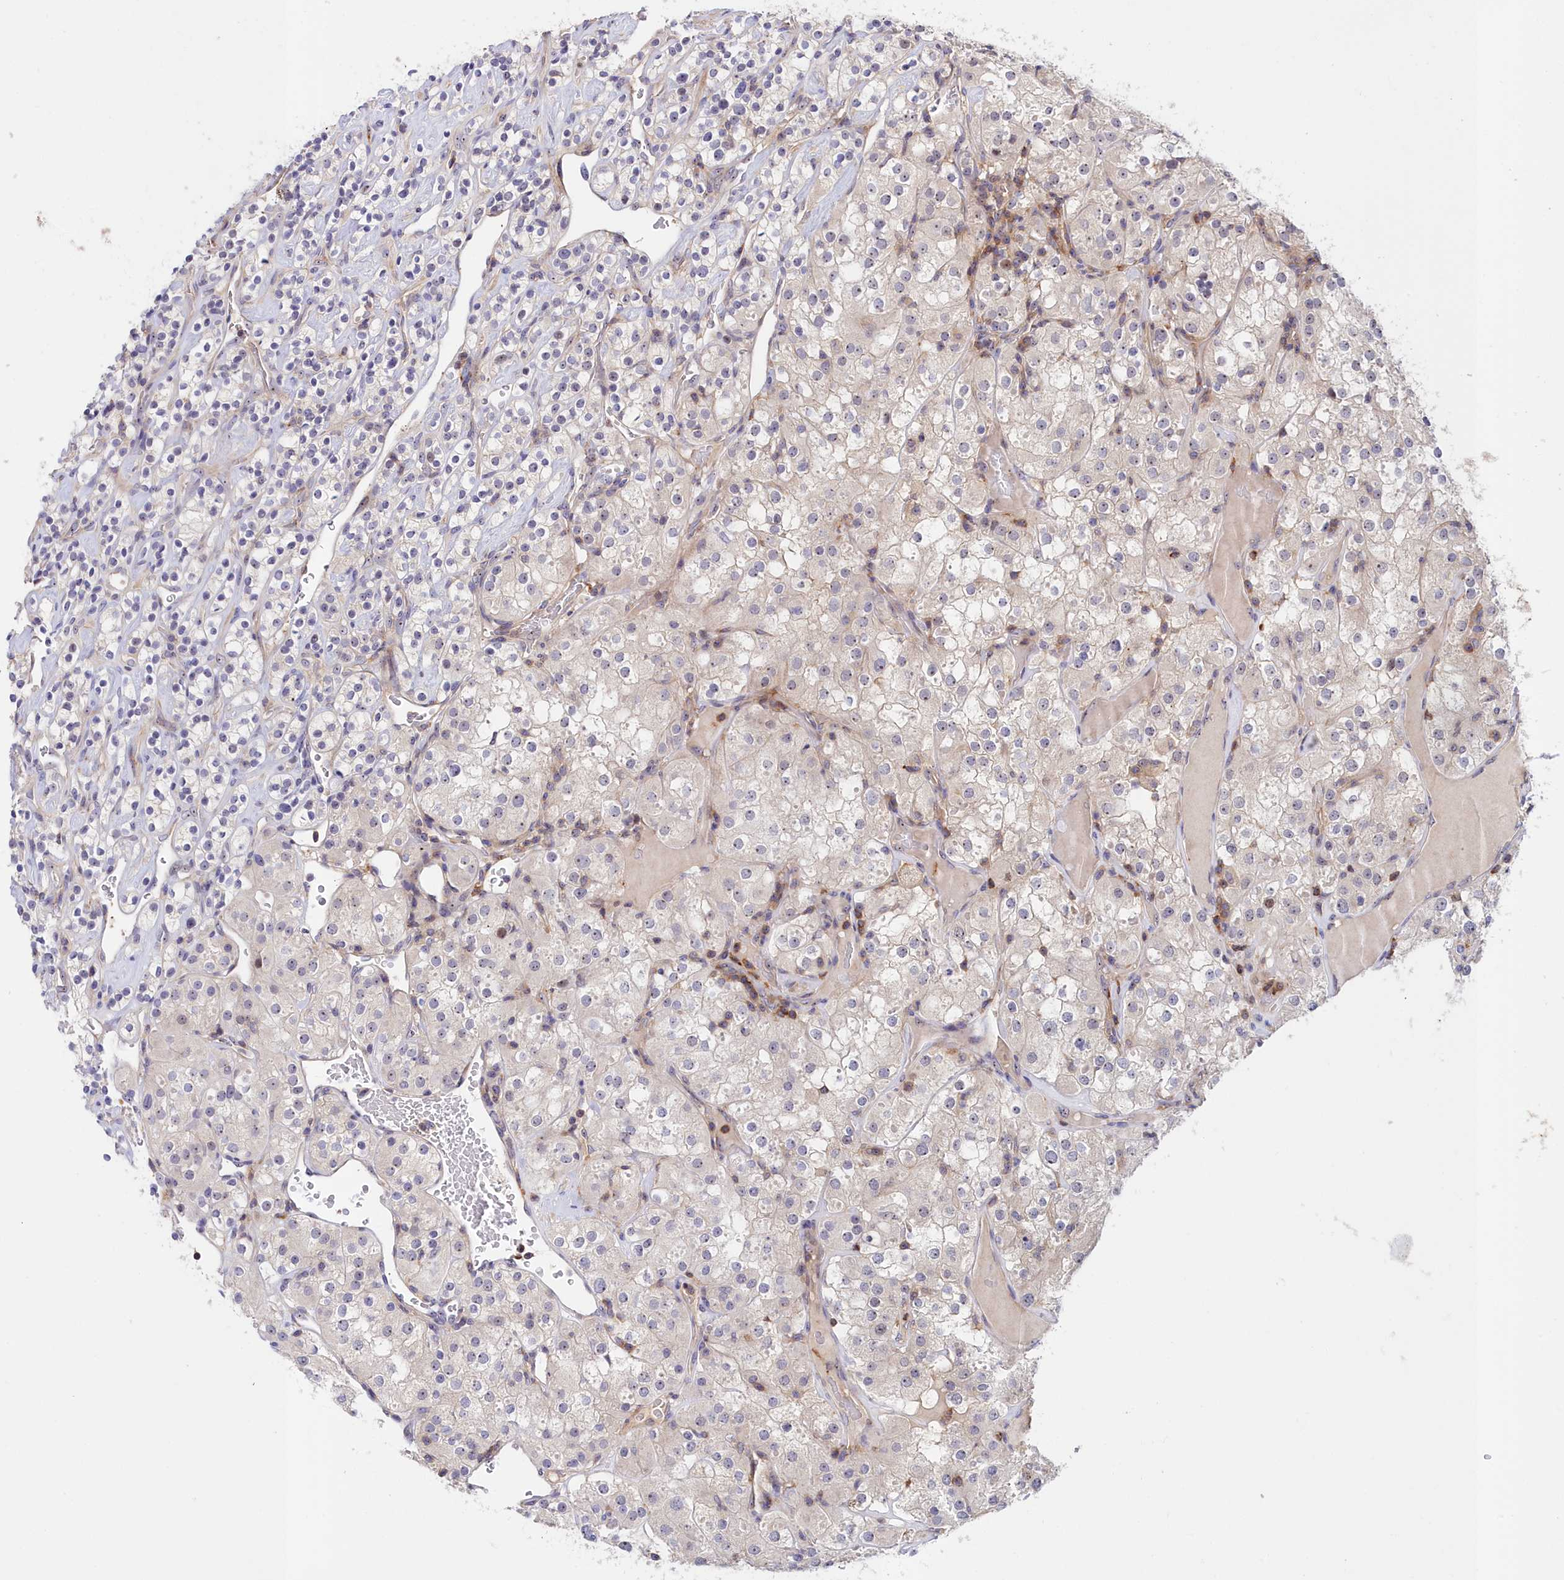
{"staining": {"intensity": "negative", "quantity": "none", "location": "none"}, "tissue": "renal cancer", "cell_type": "Tumor cells", "image_type": "cancer", "snomed": [{"axis": "morphology", "description": "Adenocarcinoma, NOS"}, {"axis": "topography", "description": "Kidney"}], "caption": "There is no significant staining in tumor cells of renal cancer (adenocarcinoma).", "gene": "NEURL4", "patient": {"sex": "male", "age": 77}}